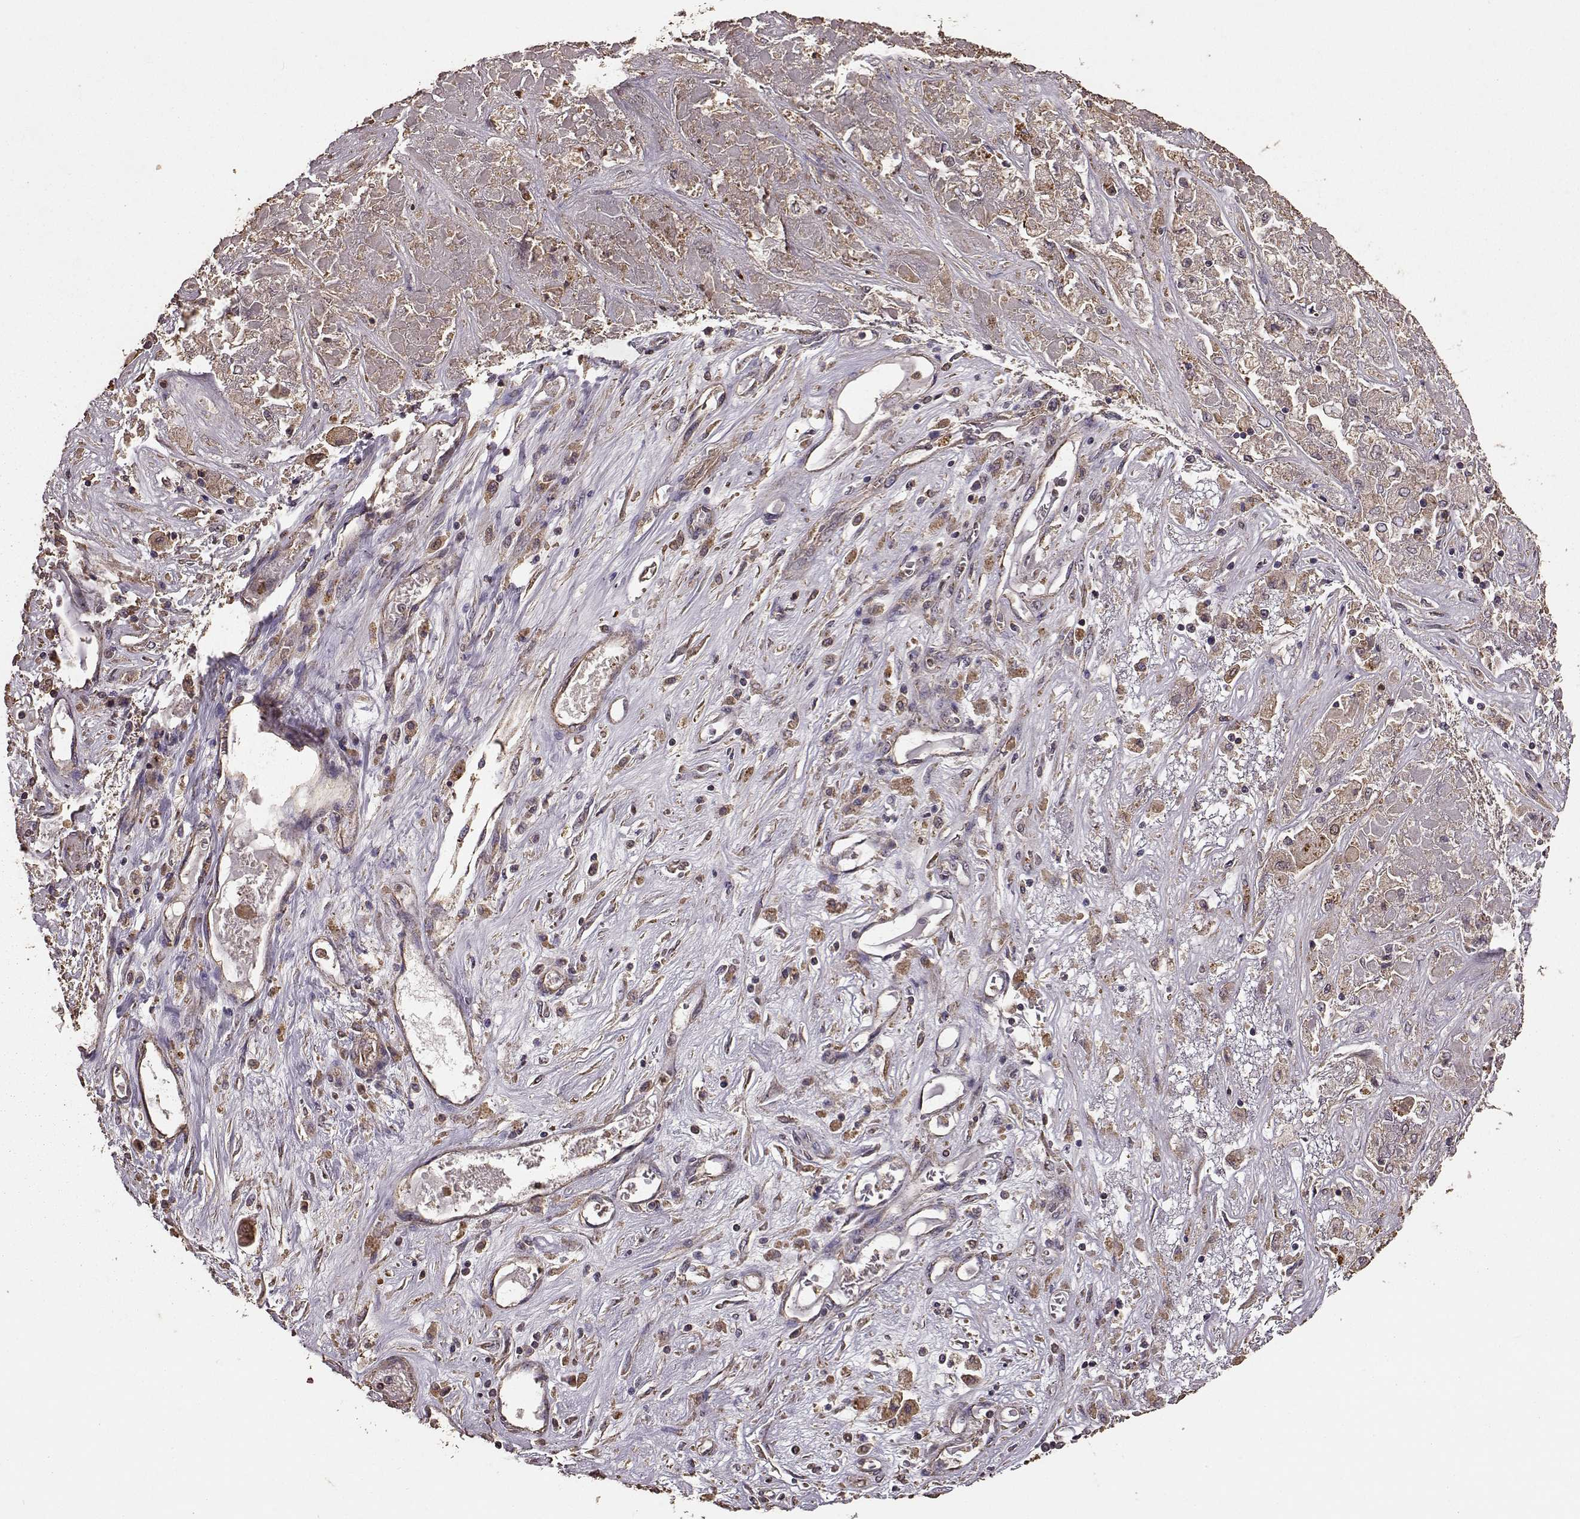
{"staining": {"intensity": "weak", "quantity": ">75%", "location": "cytoplasmic/membranous"}, "tissue": "liver cancer", "cell_type": "Tumor cells", "image_type": "cancer", "snomed": [{"axis": "morphology", "description": "Cholangiocarcinoma"}, {"axis": "topography", "description": "Liver"}], "caption": "This photomicrograph exhibits immunohistochemistry (IHC) staining of human cholangiocarcinoma (liver), with low weak cytoplasmic/membranous positivity in approximately >75% of tumor cells.", "gene": "PTGES2", "patient": {"sex": "female", "age": 52}}